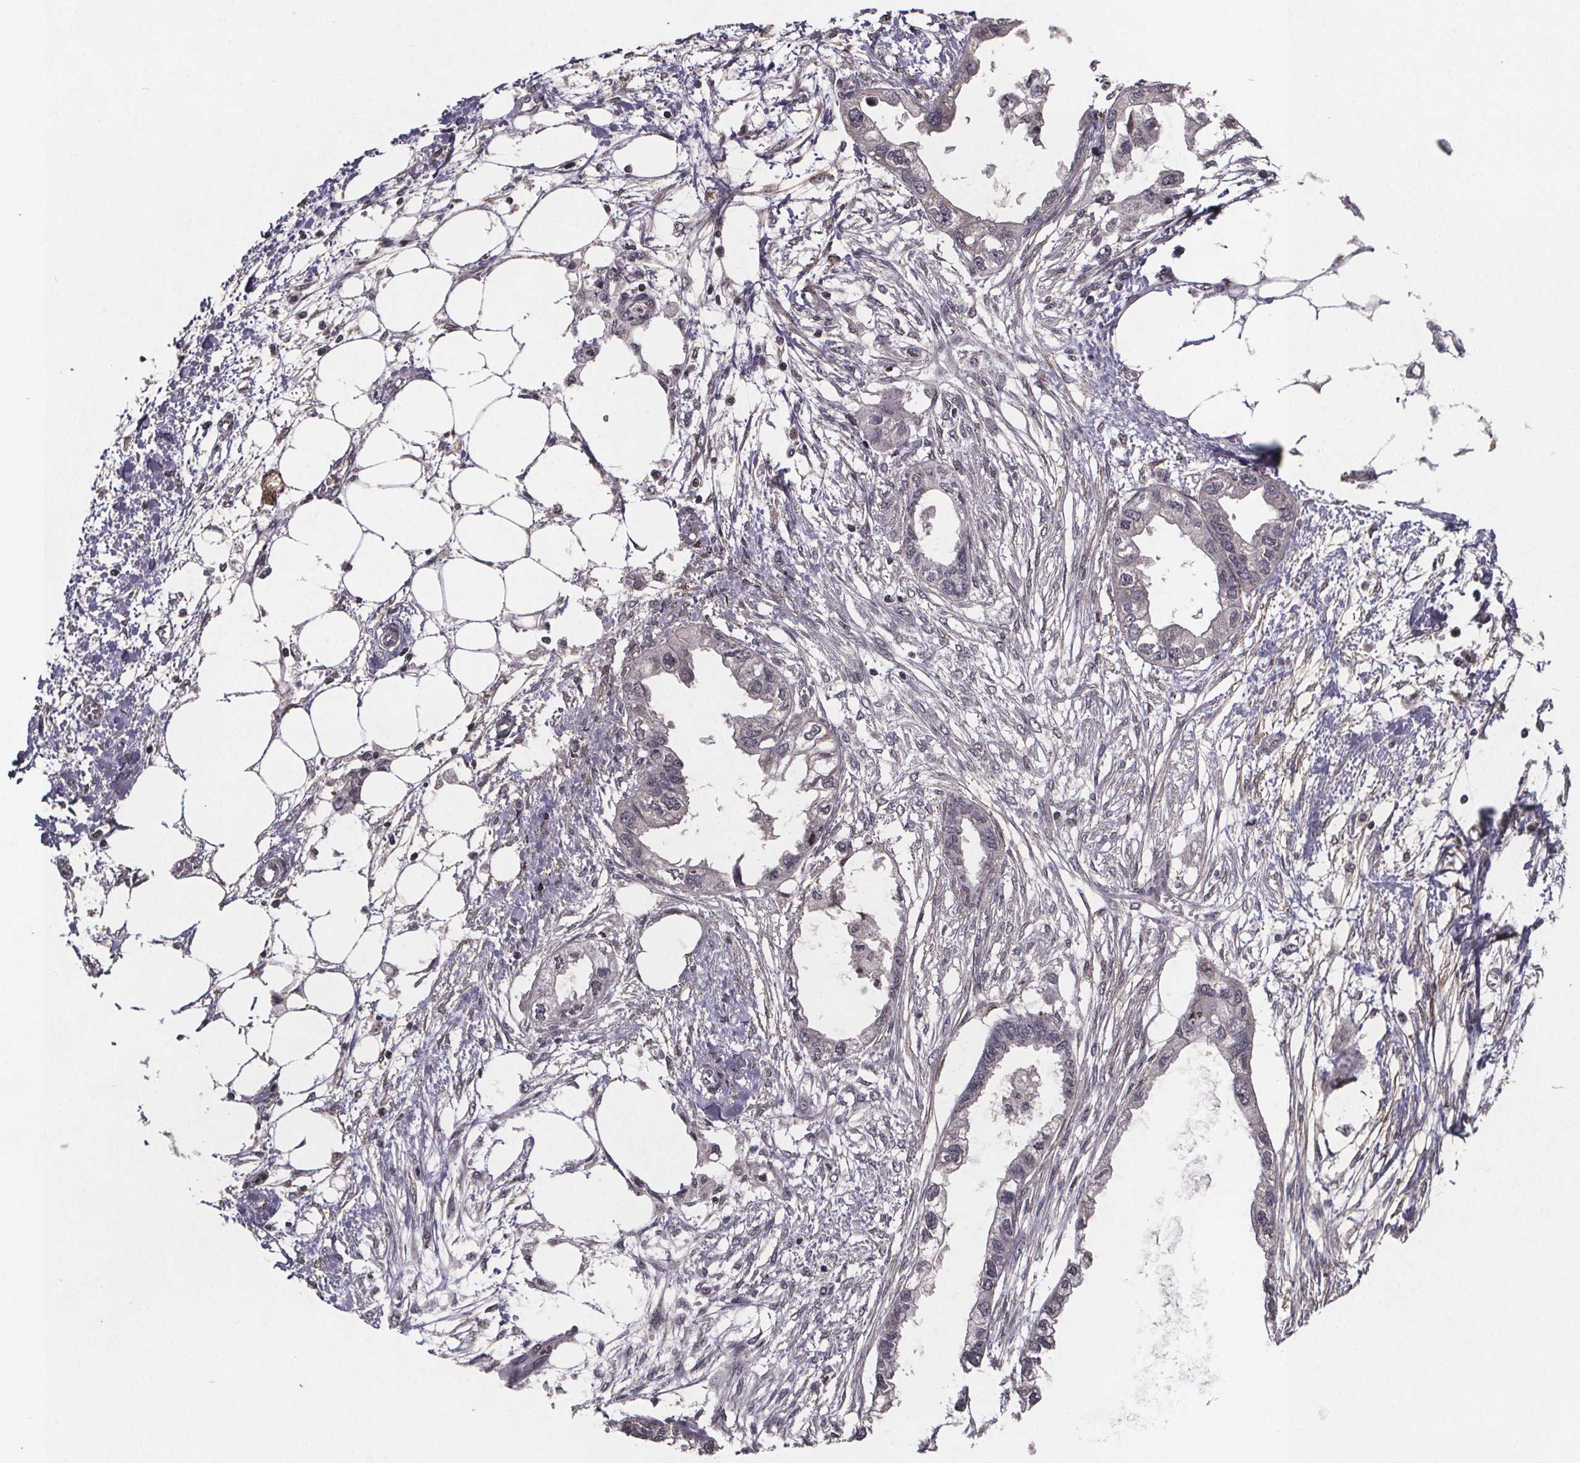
{"staining": {"intensity": "negative", "quantity": "none", "location": "none"}, "tissue": "endometrial cancer", "cell_type": "Tumor cells", "image_type": "cancer", "snomed": [{"axis": "morphology", "description": "Adenocarcinoma, NOS"}, {"axis": "morphology", "description": "Adenocarcinoma, metastatic, NOS"}, {"axis": "topography", "description": "Adipose tissue"}, {"axis": "topography", "description": "Endometrium"}], "caption": "Image shows no protein staining in tumor cells of endometrial cancer (adenocarcinoma) tissue.", "gene": "PALLD", "patient": {"sex": "female", "age": 67}}